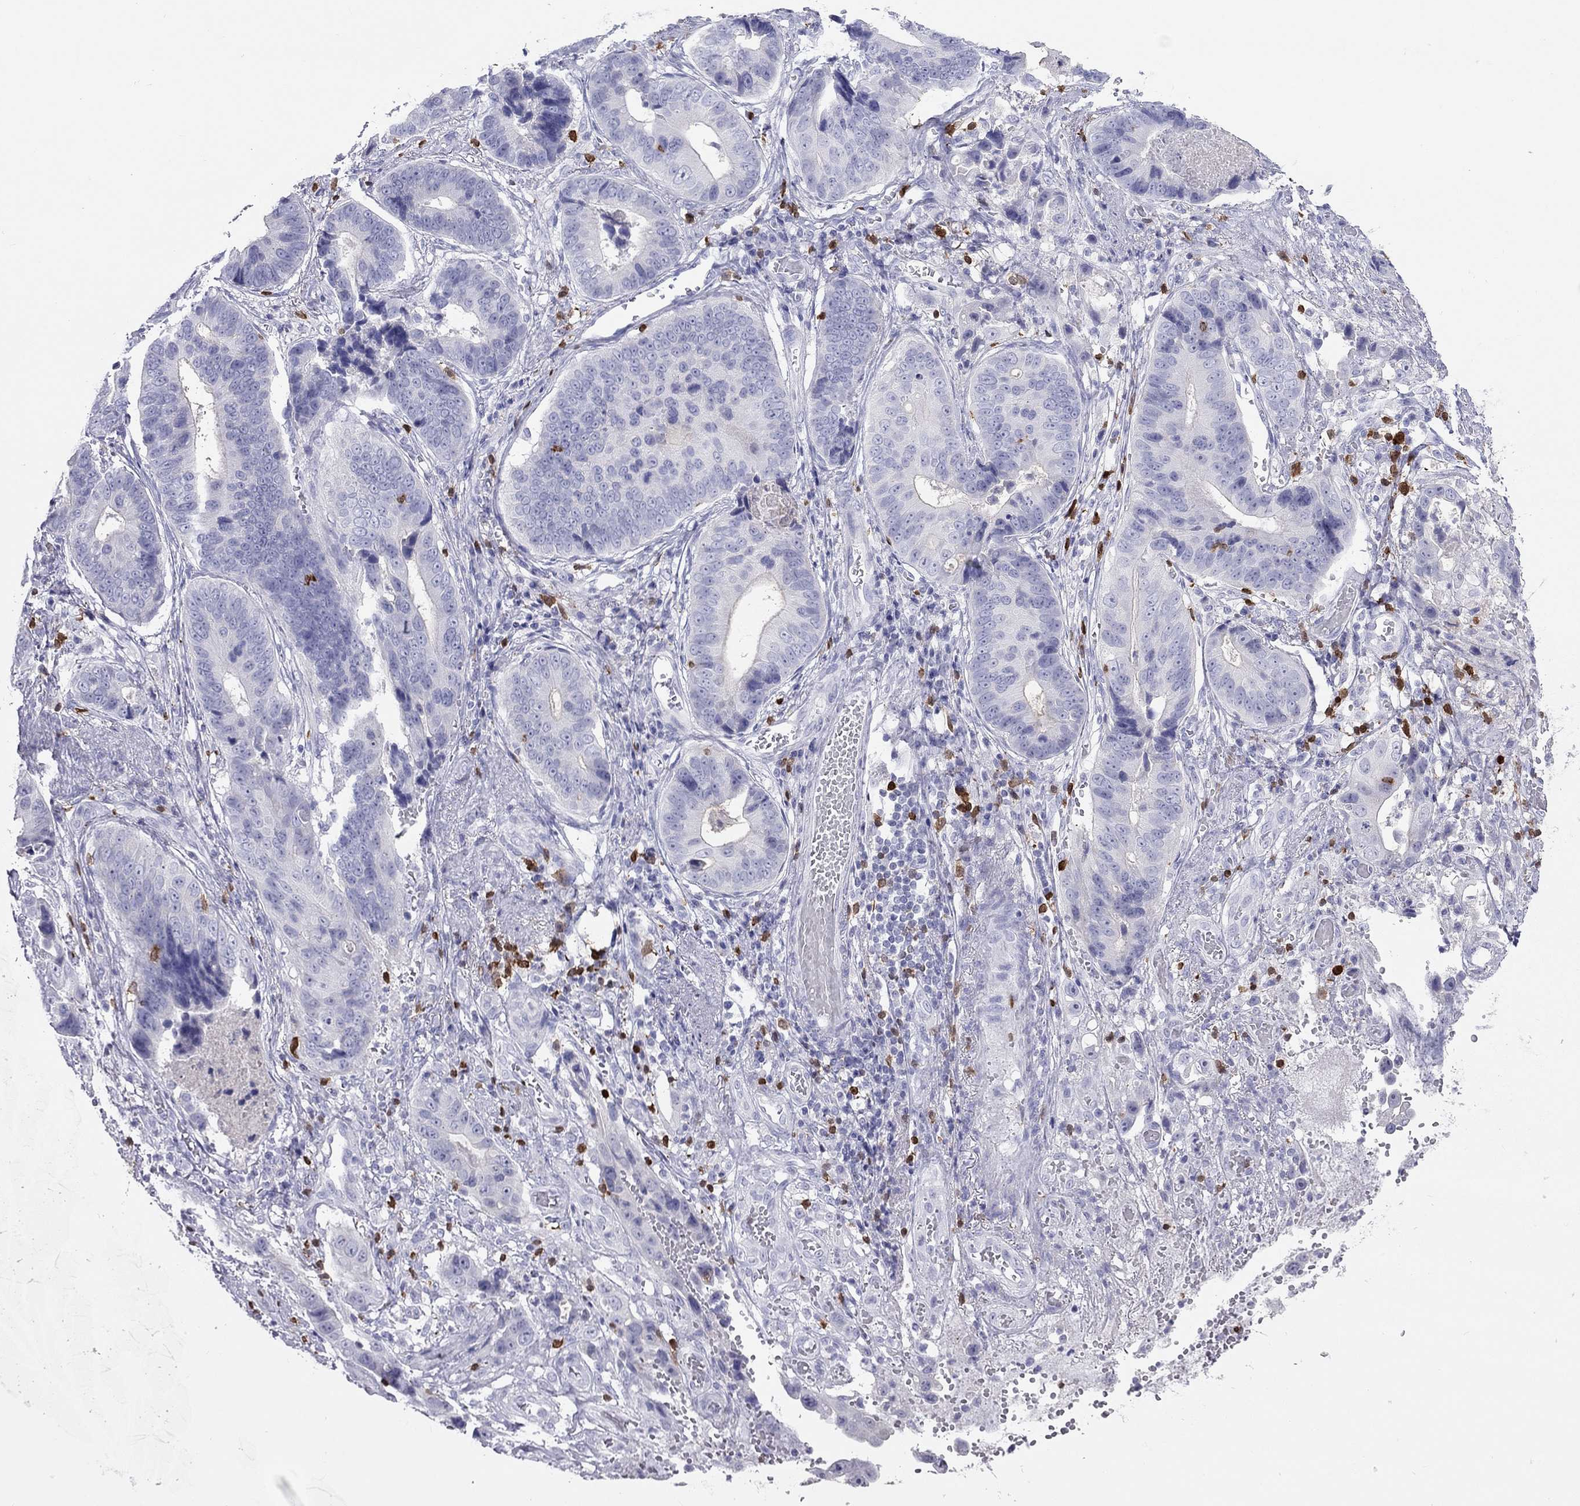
{"staining": {"intensity": "negative", "quantity": "none", "location": "none"}, "tissue": "stomach cancer", "cell_type": "Tumor cells", "image_type": "cancer", "snomed": [{"axis": "morphology", "description": "Adenocarcinoma, NOS"}, {"axis": "topography", "description": "Stomach"}], "caption": "Immunohistochemical staining of adenocarcinoma (stomach) demonstrates no significant expression in tumor cells.", "gene": "SH2D2A", "patient": {"sex": "male", "age": 84}}